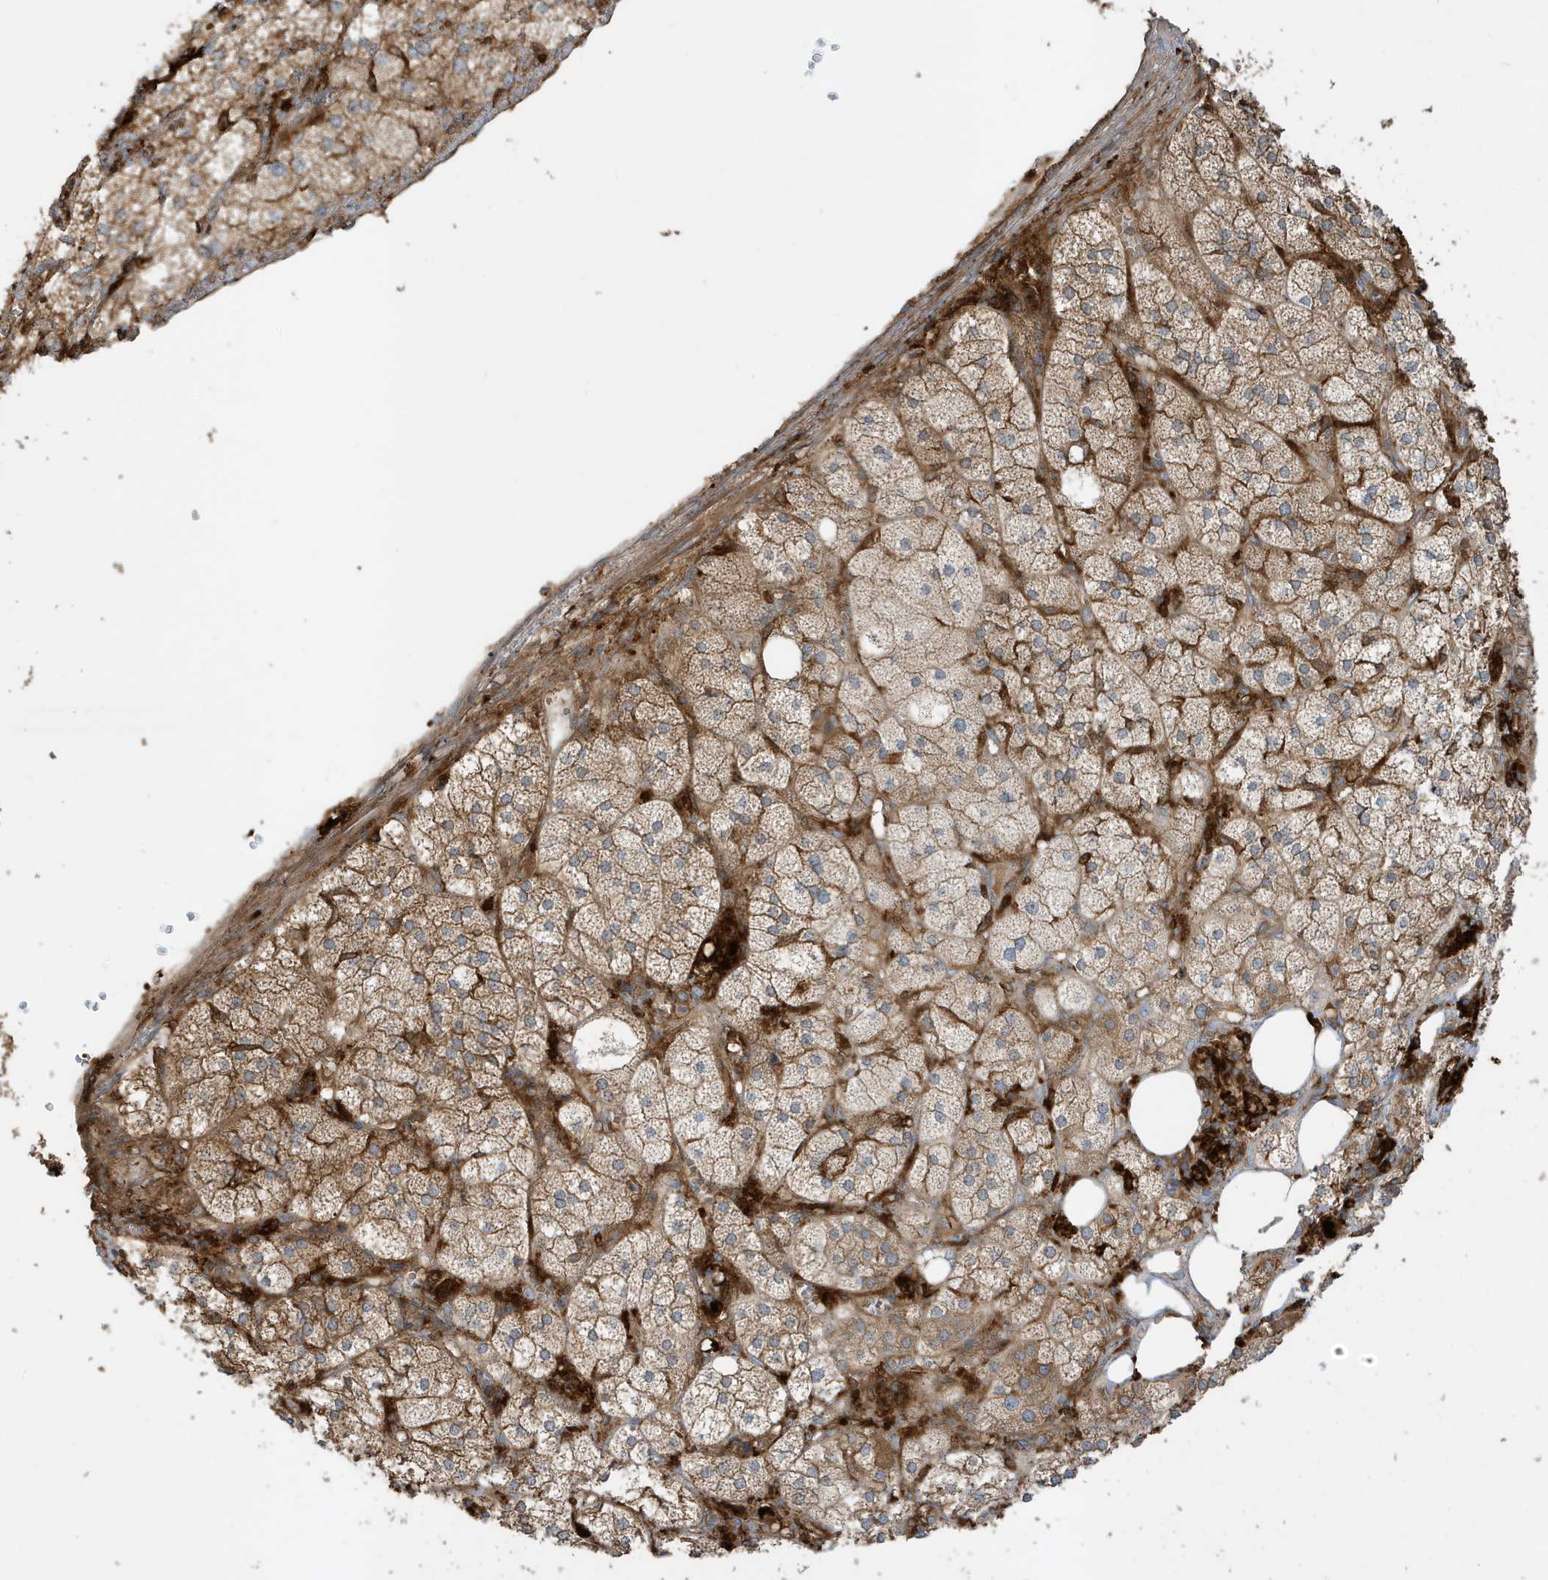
{"staining": {"intensity": "strong", "quantity": ">75%", "location": "cytoplasmic/membranous"}, "tissue": "adrenal gland", "cell_type": "Glandular cells", "image_type": "normal", "snomed": [{"axis": "morphology", "description": "Normal tissue, NOS"}, {"axis": "topography", "description": "Adrenal gland"}], "caption": "The immunohistochemical stain shows strong cytoplasmic/membranous expression in glandular cells of unremarkable adrenal gland. (DAB = brown stain, brightfield microscopy at high magnification).", "gene": "ABTB1", "patient": {"sex": "female", "age": 61}}